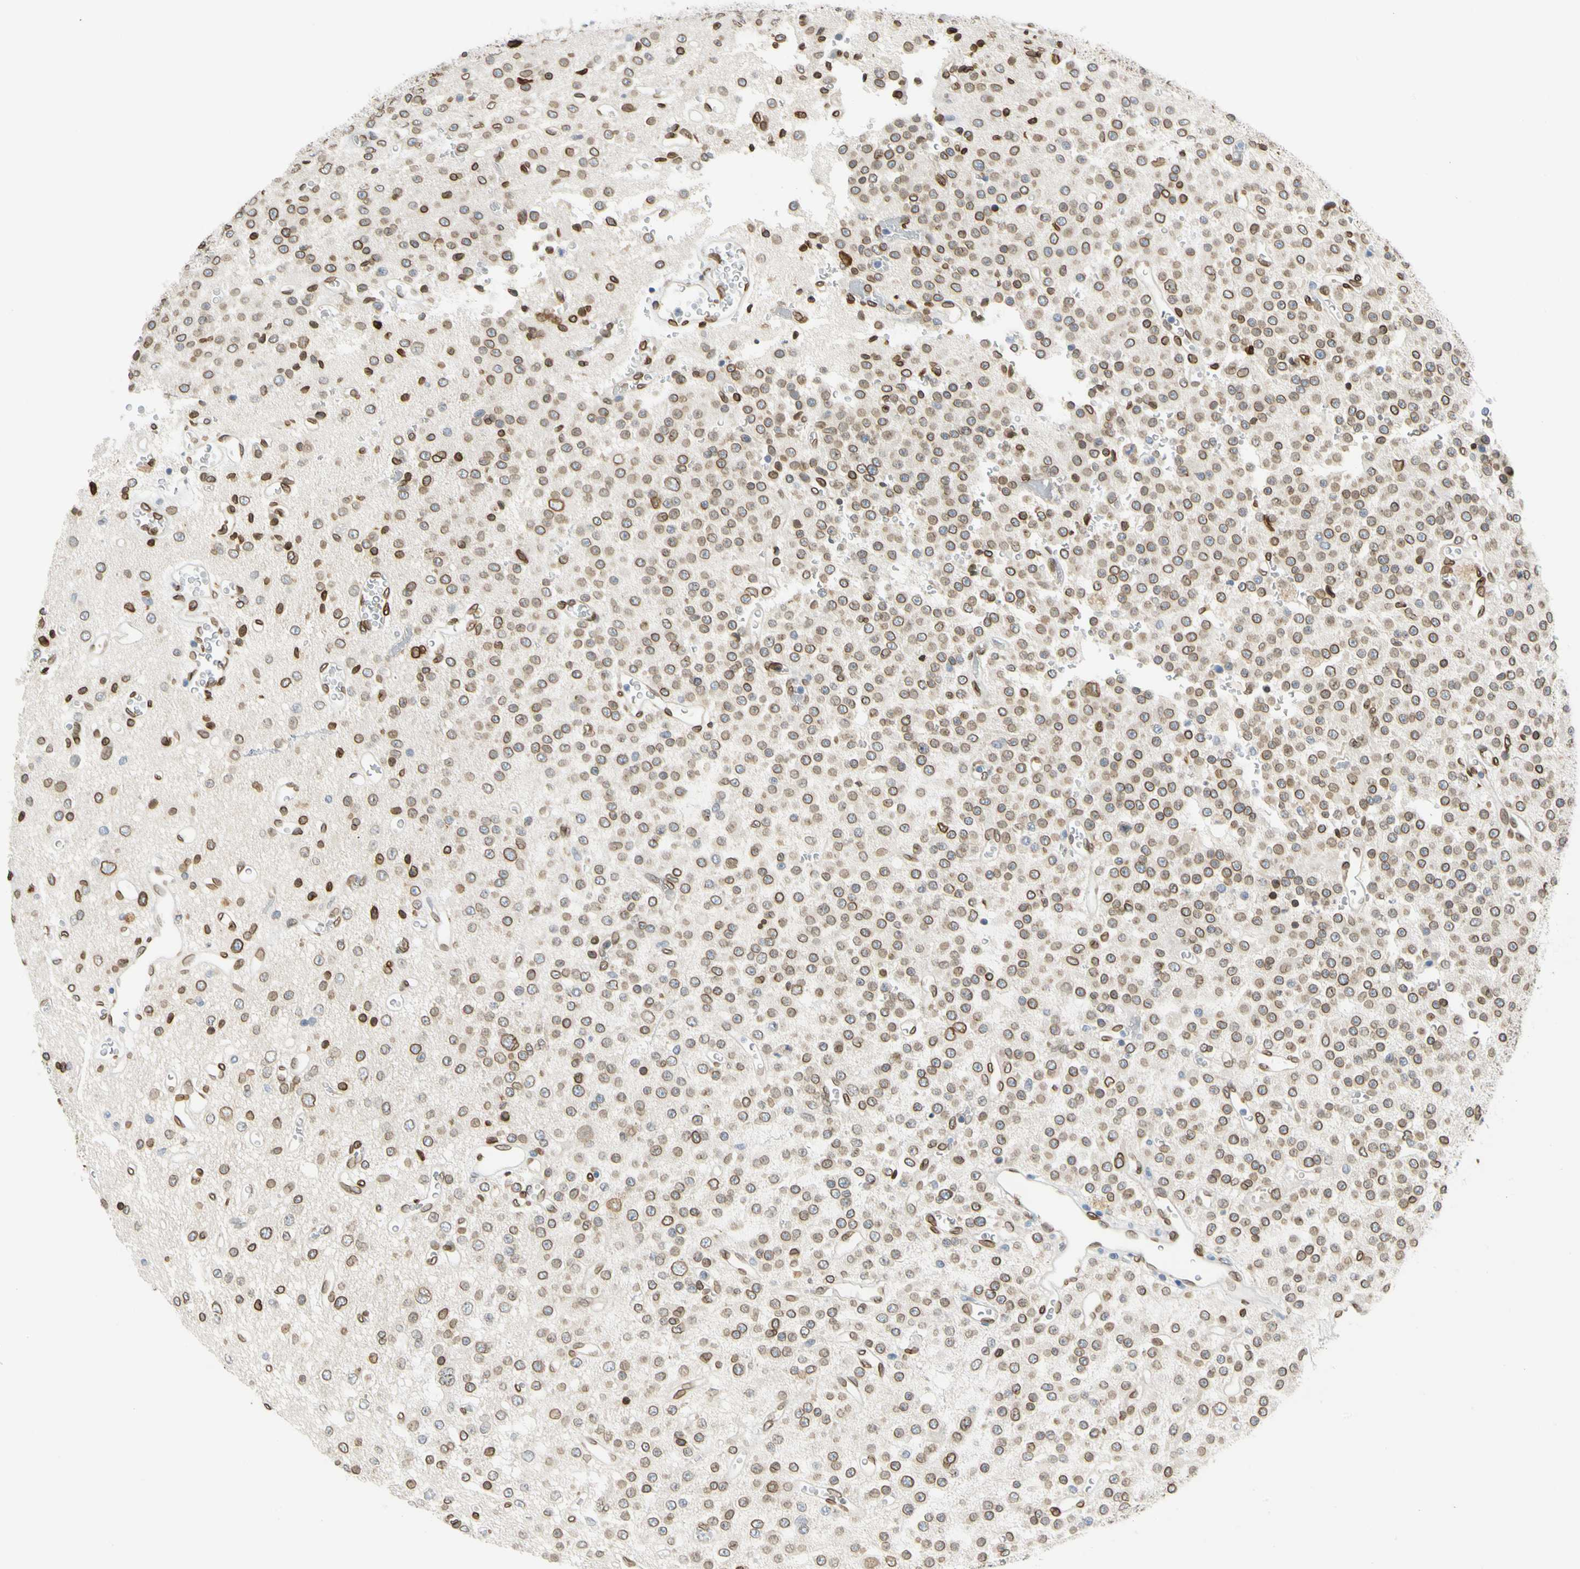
{"staining": {"intensity": "moderate", "quantity": ">75%", "location": "cytoplasmic/membranous,nuclear"}, "tissue": "glioma", "cell_type": "Tumor cells", "image_type": "cancer", "snomed": [{"axis": "morphology", "description": "Glioma, malignant, Low grade"}, {"axis": "topography", "description": "Brain"}], "caption": "Immunohistochemistry (IHC) staining of glioma, which shows medium levels of moderate cytoplasmic/membranous and nuclear expression in about >75% of tumor cells indicating moderate cytoplasmic/membranous and nuclear protein expression. The staining was performed using DAB (brown) for protein detection and nuclei were counterstained in hematoxylin (blue).", "gene": "SUN1", "patient": {"sex": "male", "age": 38}}